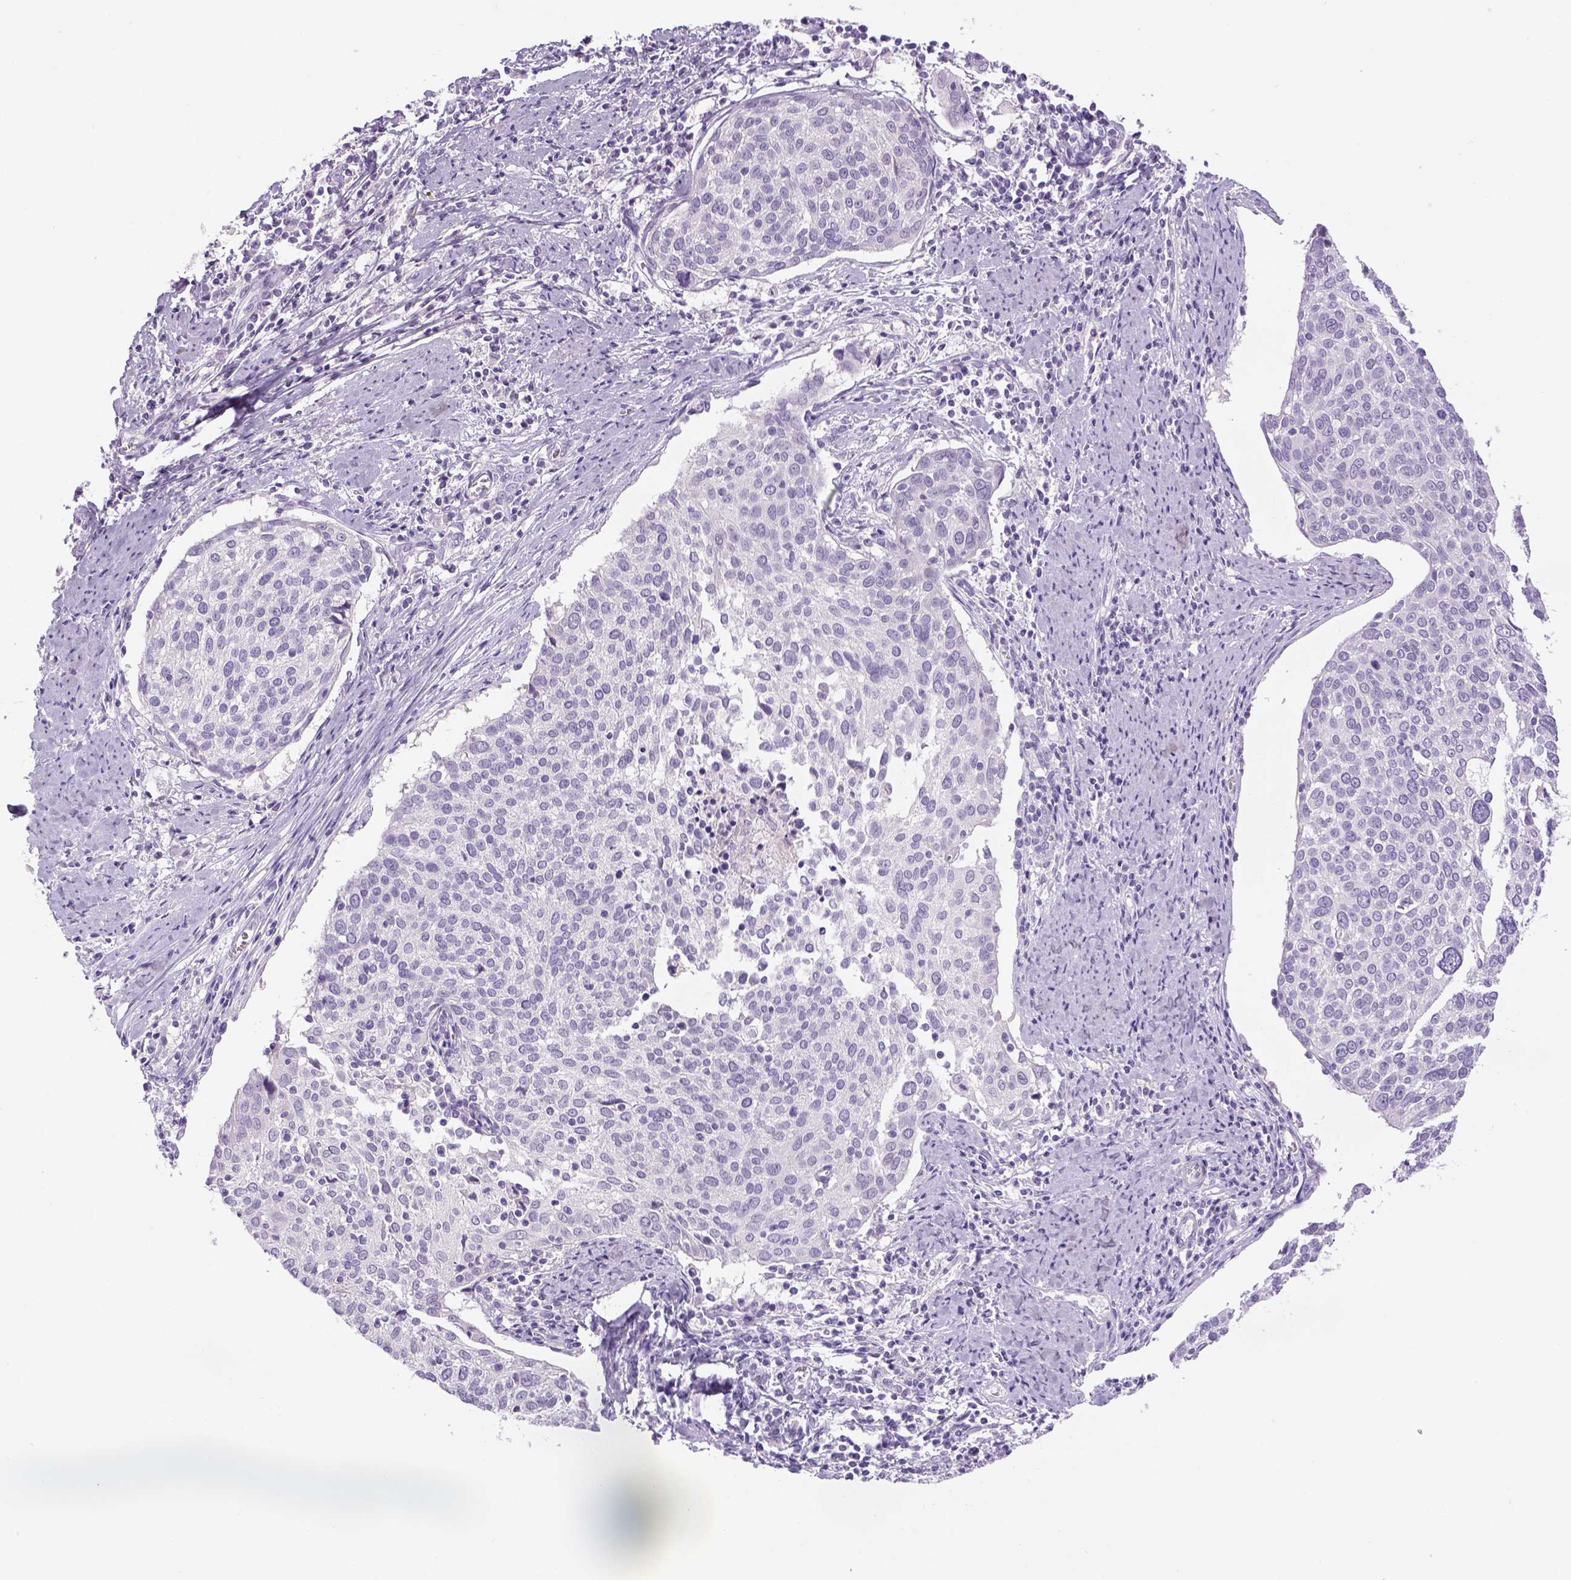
{"staining": {"intensity": "negative", "quantity": "none", "location": "none"}, "tissue": "cervical cancer", "cell_type": "Tumor cells", "image_type": "cancer", "snomed": [{"axis": "morphology", "description": "Squamous cell carcinoma, NOS"}, {"axis": "topography", "description": "Cervix"}], "caption": "Protein analysis of cervical squamous cell carcinoma reveals no significant expression in tumor cells.", "gene": "DBH", "patient": {"sex": "female", "age": 39}}